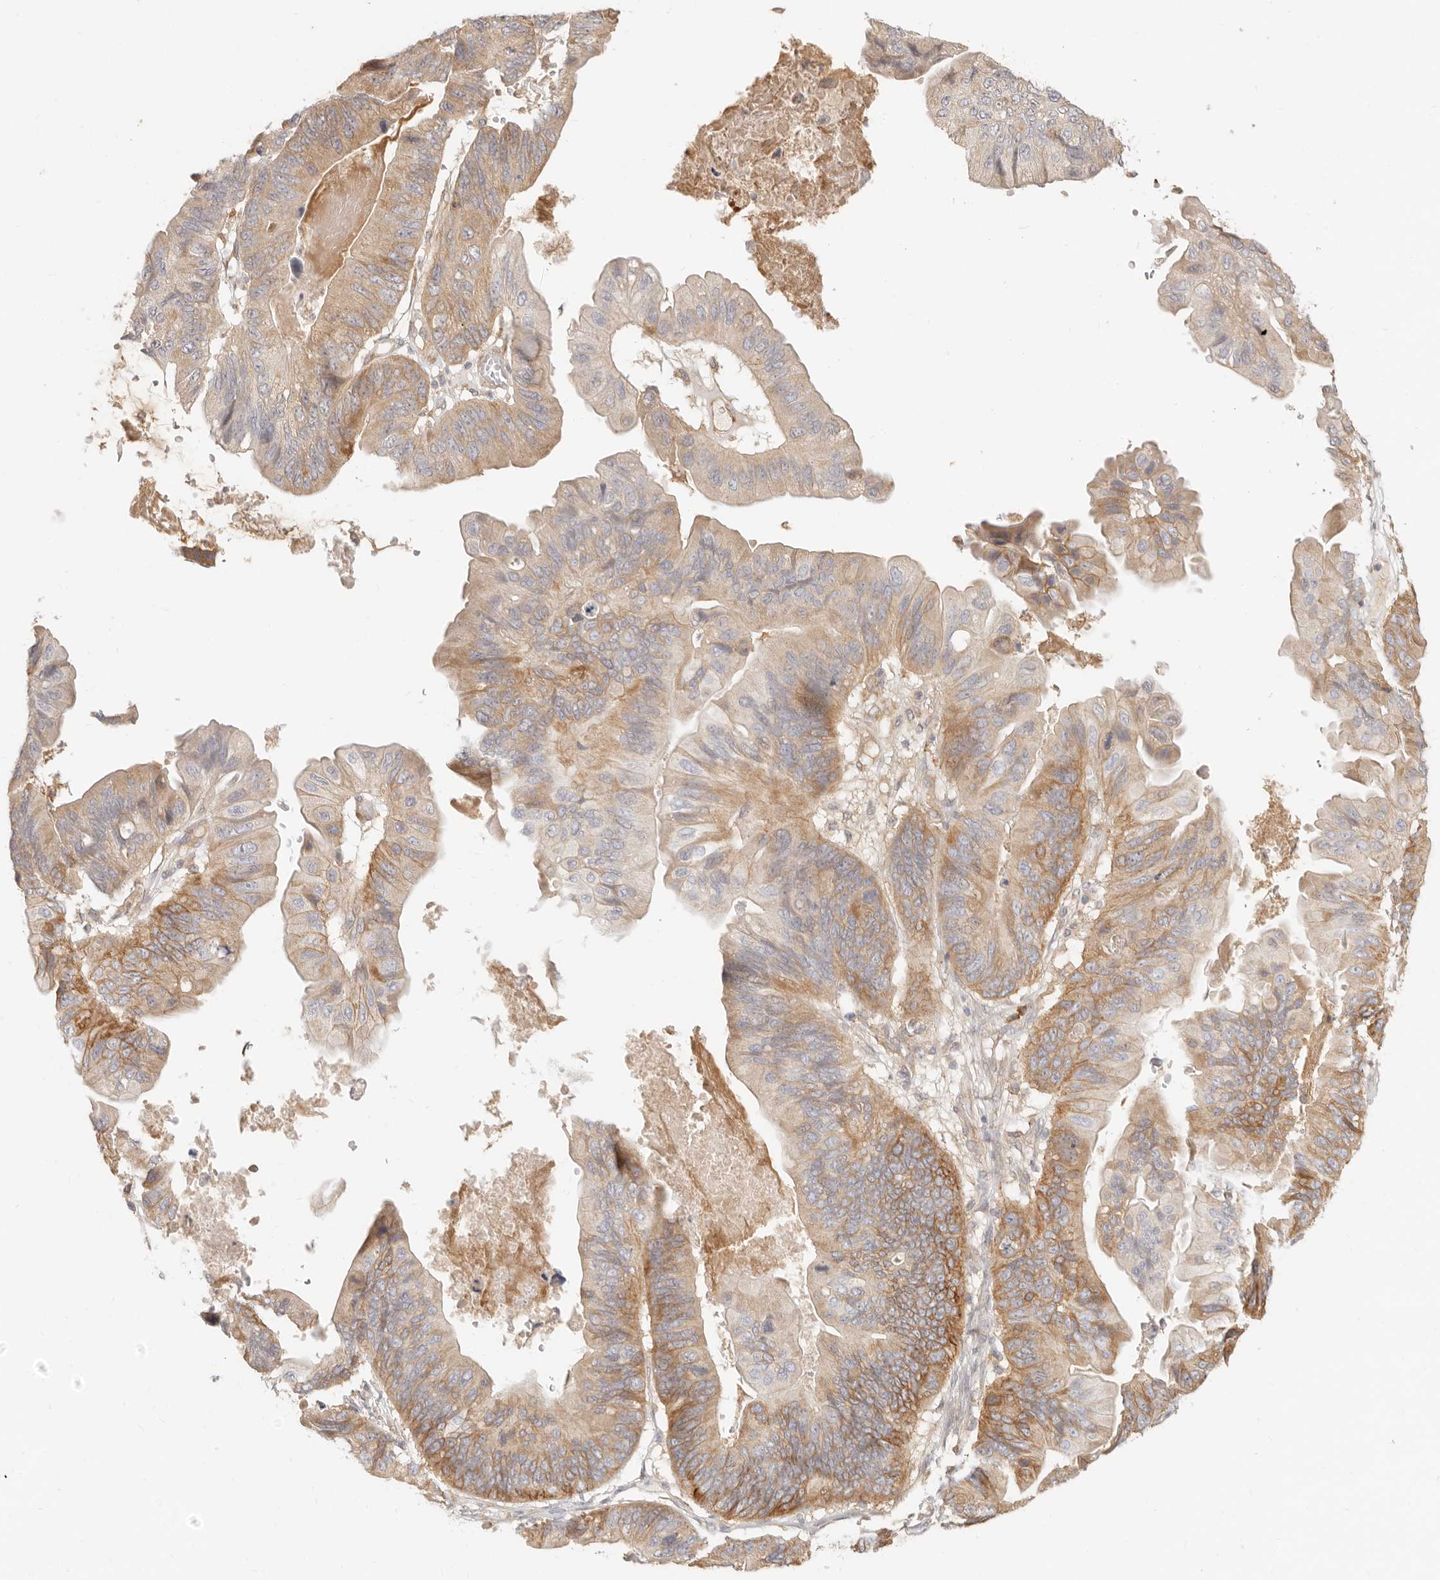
{"staining": {"intensity": "moderate", "quantity": "25%-75%", "location": "cytoplasmic/membranous"}, "tissue": "ovarian cancer", "cell_type": "Tumor cells", "image_type": "cancer", "snomed": [{"axis": "morphology", "description": "Cystadenocarcinoma, mucinous, NOS"}, {"axis": "topography", "description": "Ovary"}], "caption": "Tumor cells show medium levels of moderate cytoplasmic/membranous staining in about 25%-75% of cells in ovarian cancer (mucinous cystadenocarcinoma). Nuclei are stained in blue.", "gene": "PABPC4", "patient": {"sex": "female", "age": 61}}